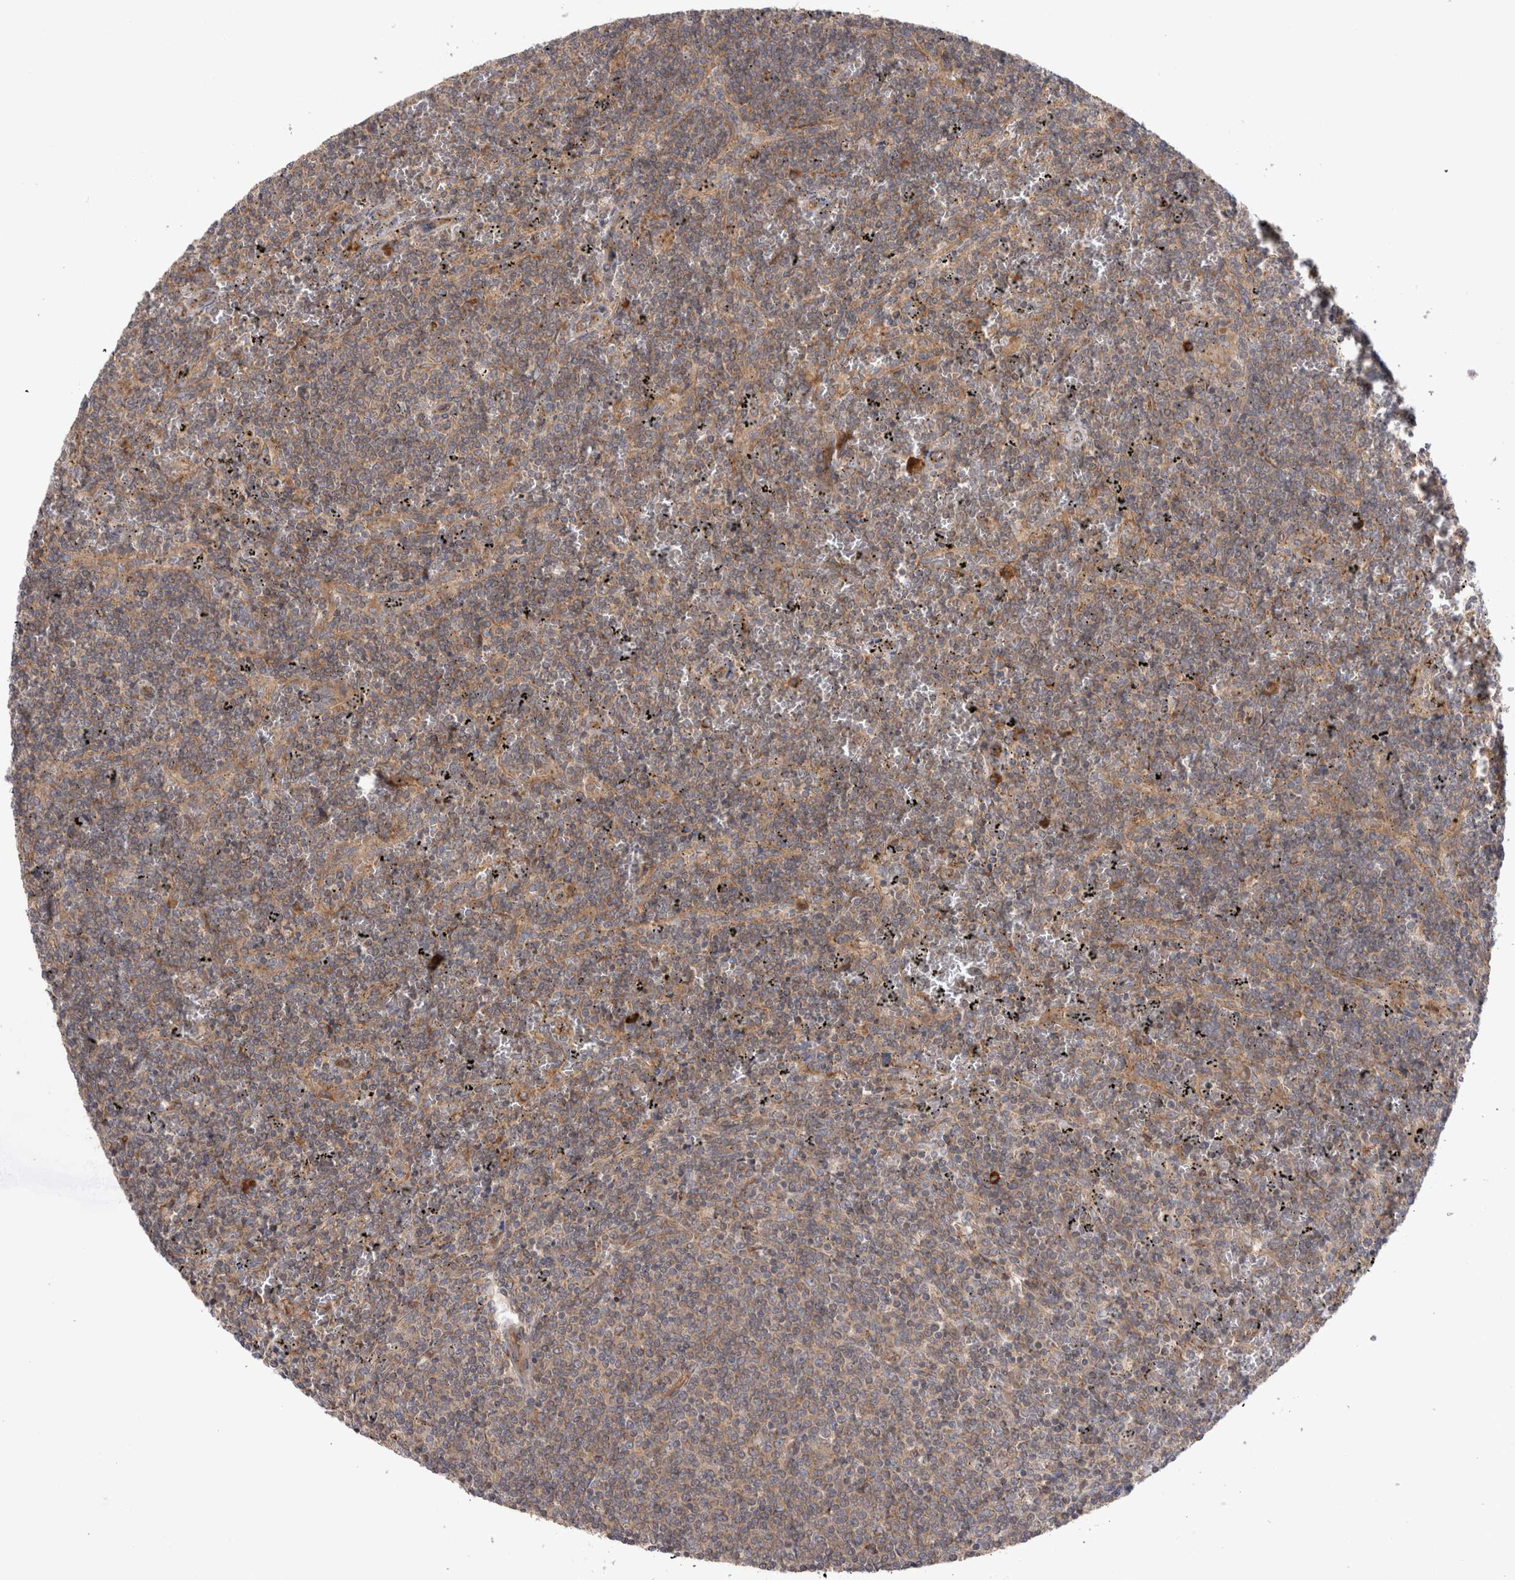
{"staining": {"intensity": "weak", "quantity": ">75%", "location": "cytoplasmic/membranous"}, "tissue": "lymphoma", "cell_type": "Tumor cells", "image_type": "cancer", "snomed": [{"axis": "morphology", "description": "Malignant lymphoma, non-Hodgkin's type, Low grade"}, {"axis": "topography", "description": "Spleen"}], "caption": "DAB (3,3'-diaminobenzidine) immunohistochemical staining of lymphoma shows weak cytoplasmic/membranous protein positivity in approximately >75% of tumor cells.", "gene": "PDCD10", "patient": {"sex": "female", "age": 50}}